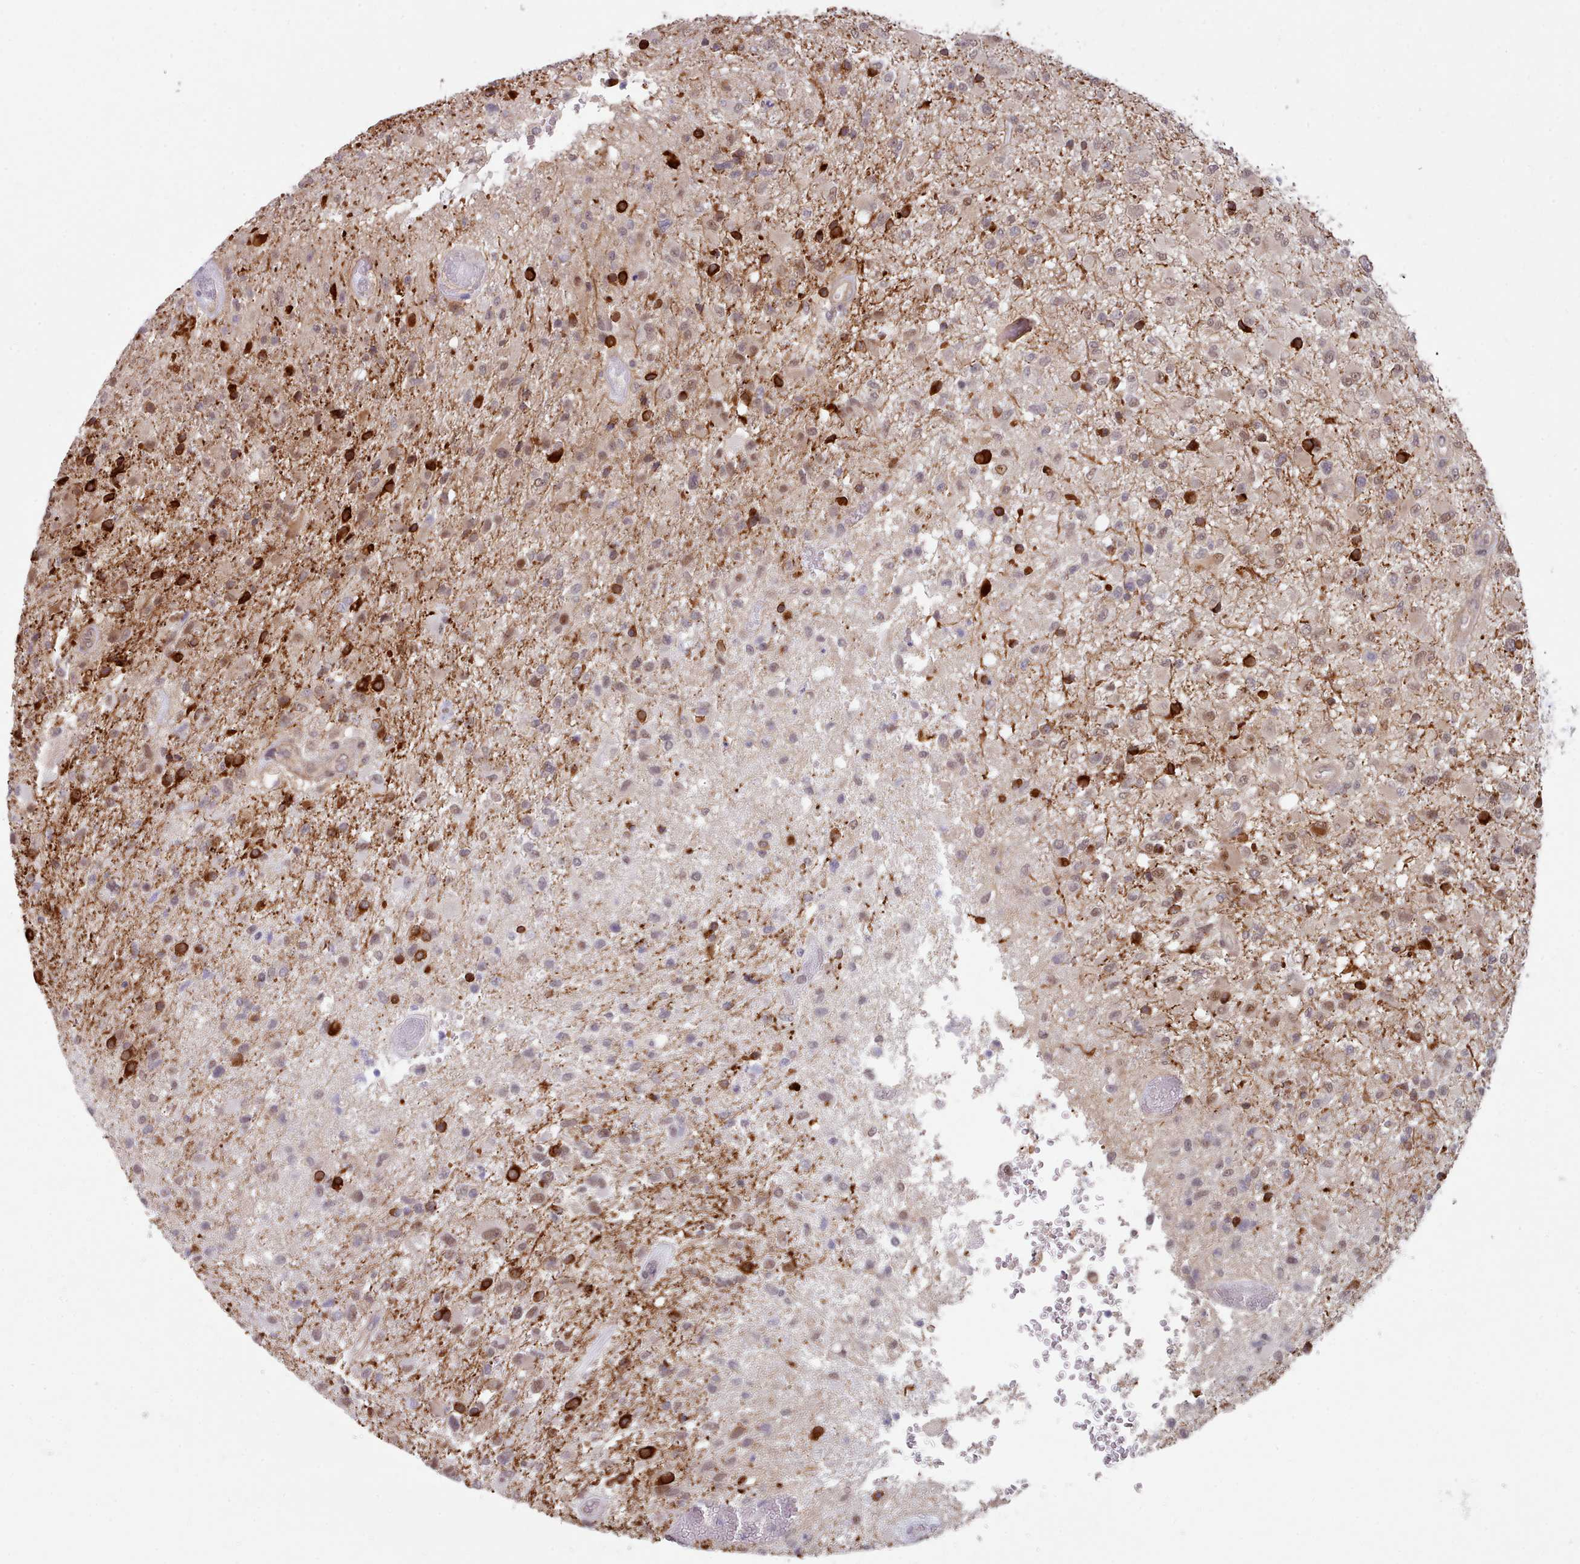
{"staining": {"intensity": "weak", "quantity": "<25%", "location": "nuclear"}, "tissue": "glioma", "cell_type": "Tumor cells", "image_type": "cancer", "snomed": [{"axis": "morphology", "description": "Glioma, malignant, High grade"}, {"axis": "topography", "description": "Brain"}], "caption": "DAB (3,3'-diaminobenzidine) immunohistochemical staining of human glioma displays no significant expression in tumor cells.", "gene": "CES3", "patient": {"sex": "female", "age": 74}}